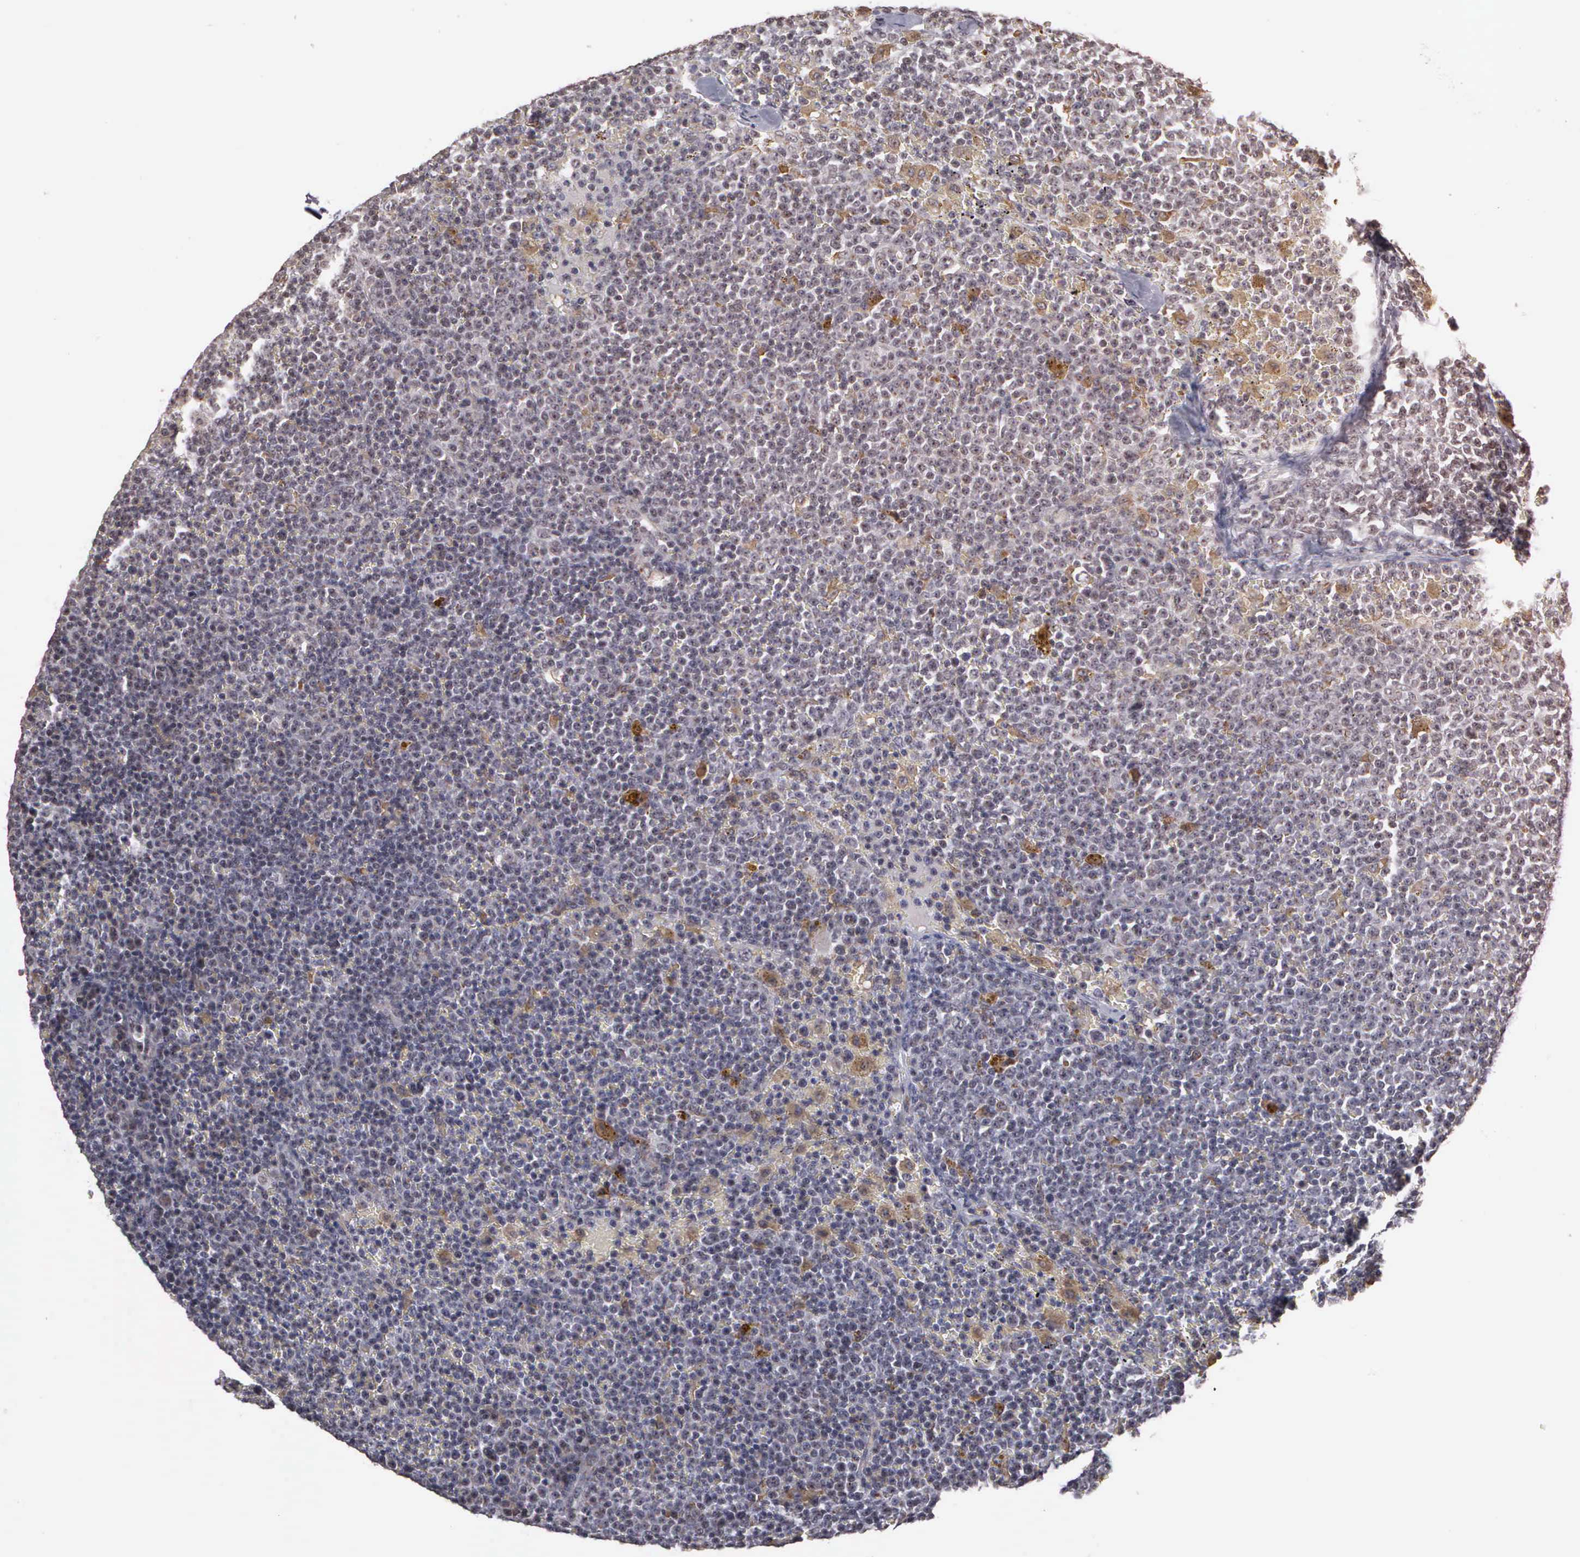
{"staining": {"intensity": "moderate", "quantity": "25%-75%", "location": "cytoplasmic/membranous,nuclear"}, "tissue": "lymphoma", "cell_type": "Tumor cells", "image_type": "cancer", "snomed": [{"axis": "morphology", "description": "Malignant lymphoma, non-Hodgkin's type, Low grade"}, {"axis": "topography", "description": "Lymph node"}], "caption": "Brown immunohistochemical staining in human lymphoma shows moderate cytoplasmic/membranous and nuclear positivity in about 25%-75% of tumor cells.", "gene": "GTF2A1", "patient": {"sex": "male", "age": 50}}